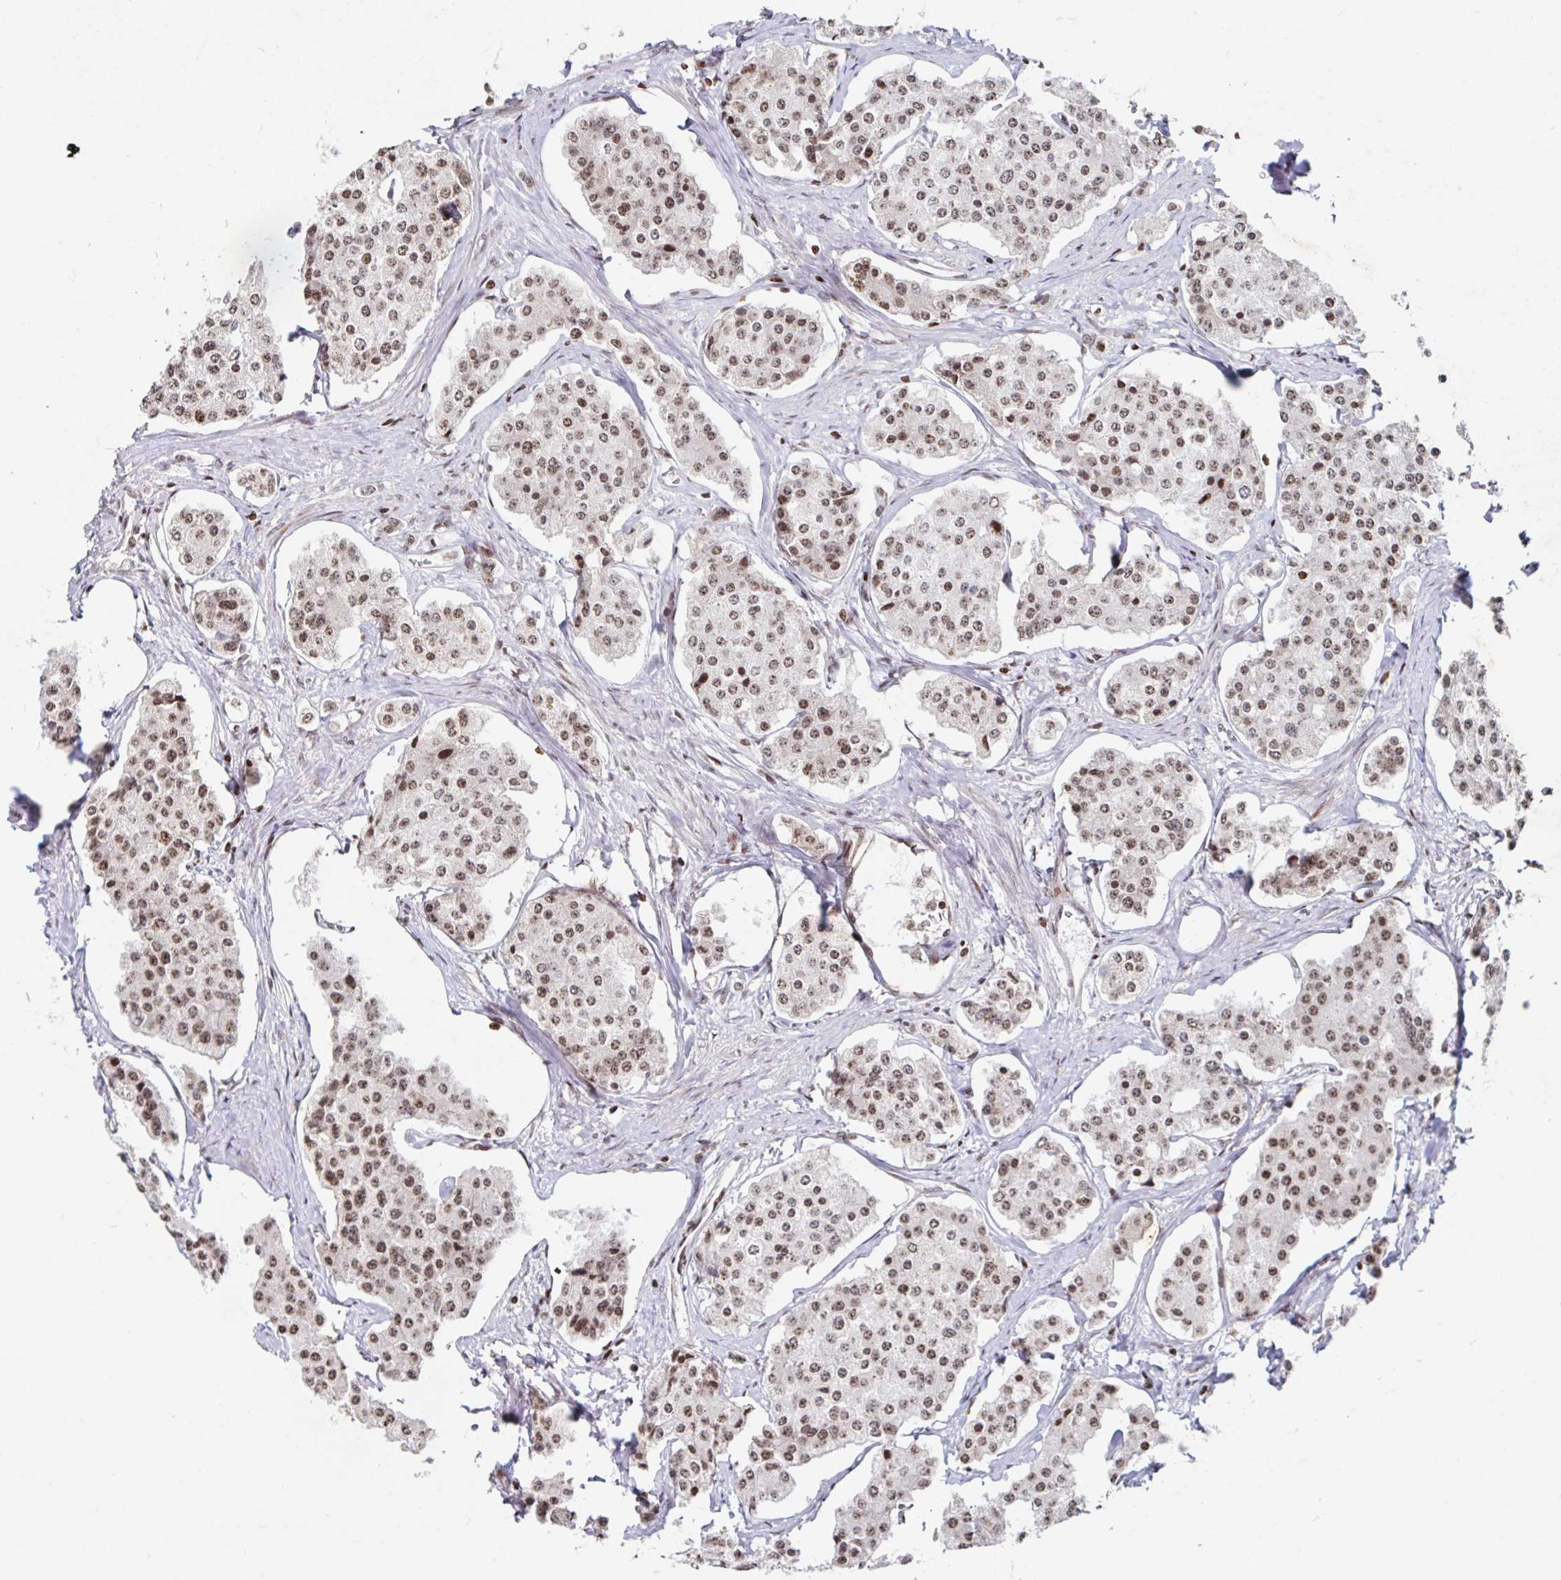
{"staining": {"intensity": "moderate", "quantity": ">75%", "location": "nuclear"}, "tissue": "carcinoid", "cell_type": "Tumor cells", "image_type": "cancer", "snomed": [{"axis": "morphology", "description": "Carcinoid, malignant, NOS"}, {"axis": "topography", "description": "Small intestine"}], "caption": "A medium amount of moderate nuclear positivity is present in approximately >75% of tumor cells in carcinoid tissue. (brown staining indicates protein expression, while blue staining denotes nuclei).", "gene": "C19orf53", "patient": {"sex": "female", "age": 65}}